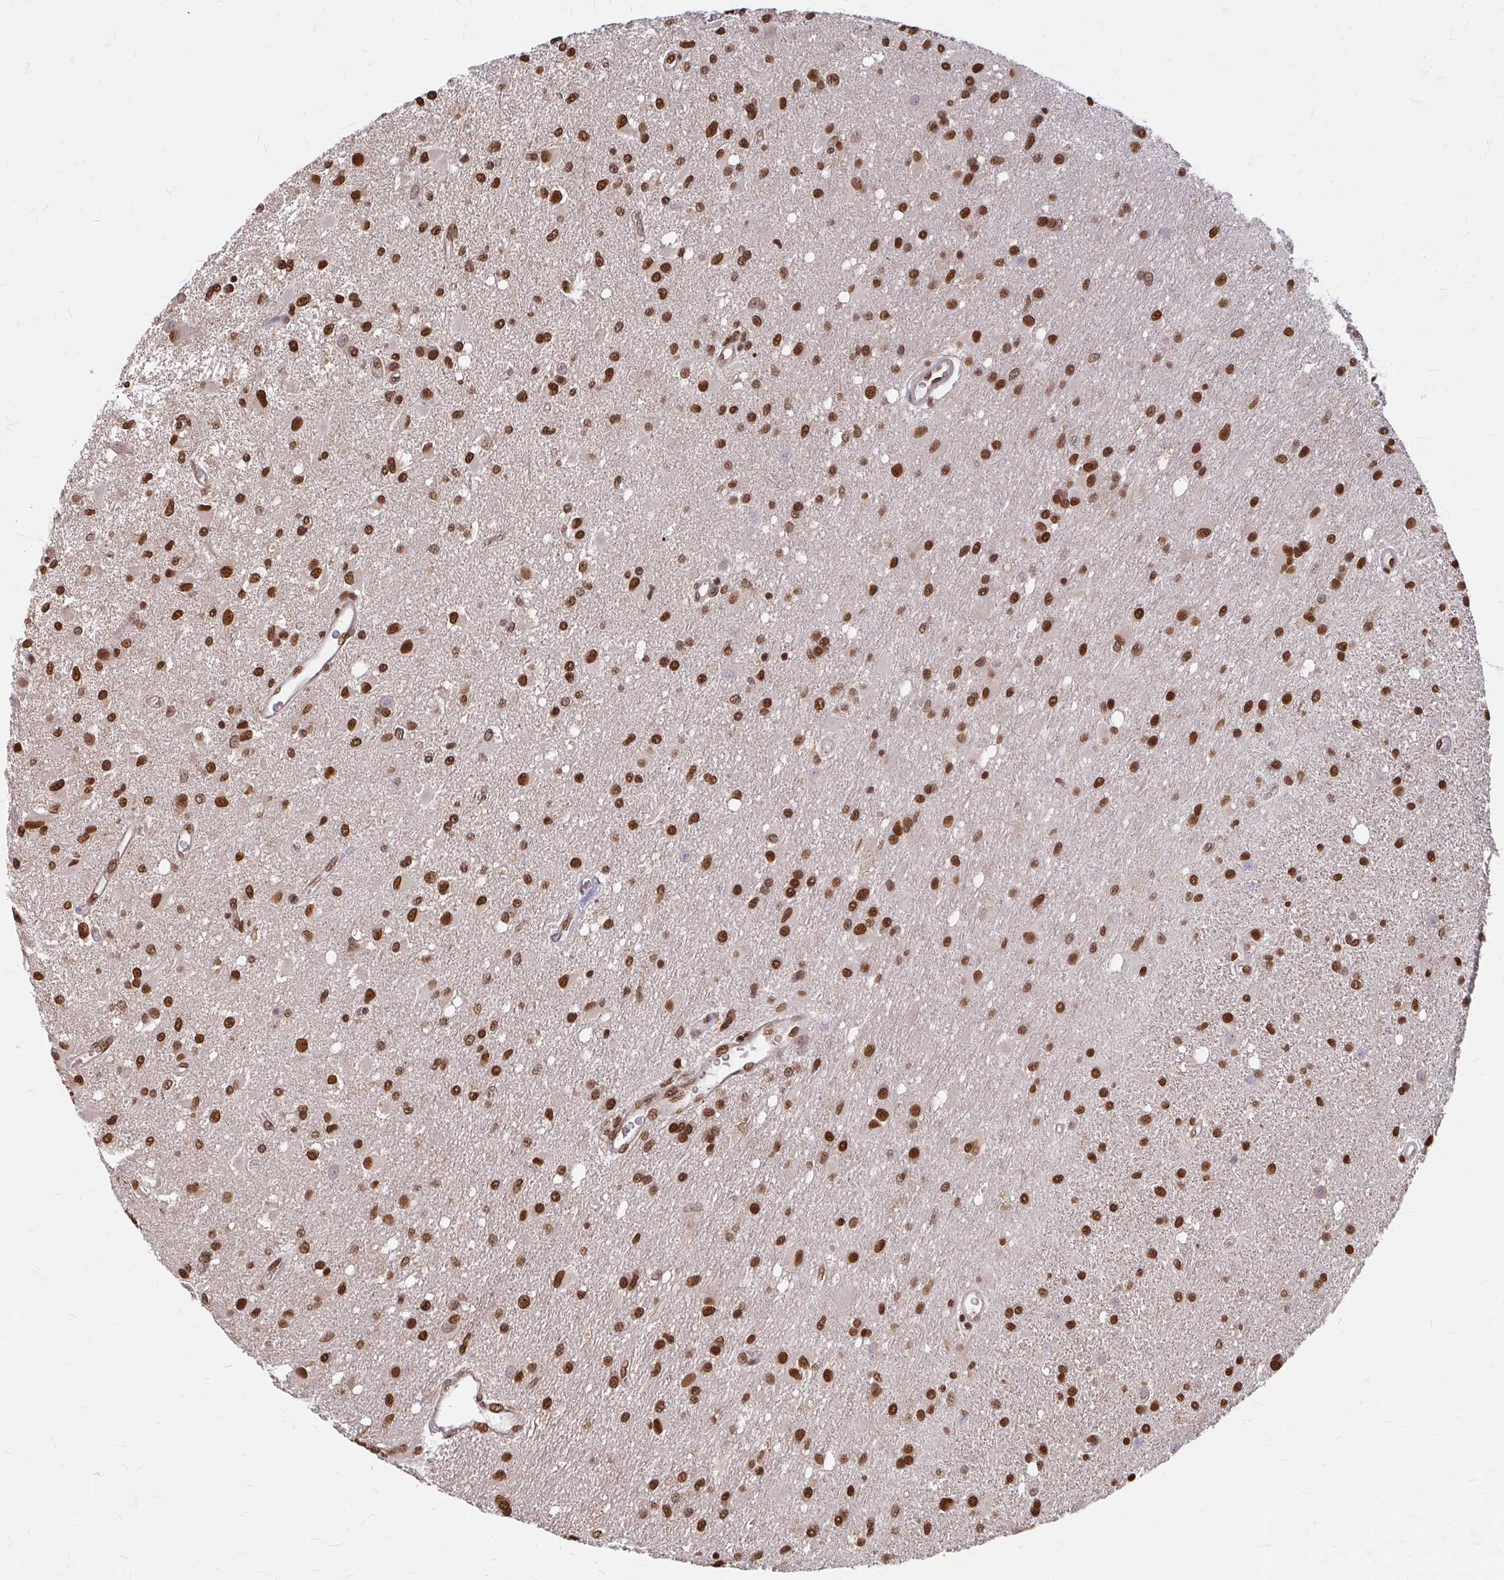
{"staining": {"intensity": "moderate", "quantity": ">75%", "location": "nuclear"}, "tissue": "glioma", "cell_type": "Tumor cells", "image_type": "cancer", "snomed": [{"axis": "morphology", "description": "Glioma, malignant, High grade"}, {"axis": "topography", "description": "Brain"}], "caption": "Moderate nuclear protein staining is present in about >75% of tumor cells in malignant high-grade glioma.", "gene": "XPO1", "patient": {"sex": "male", "age": 67}}